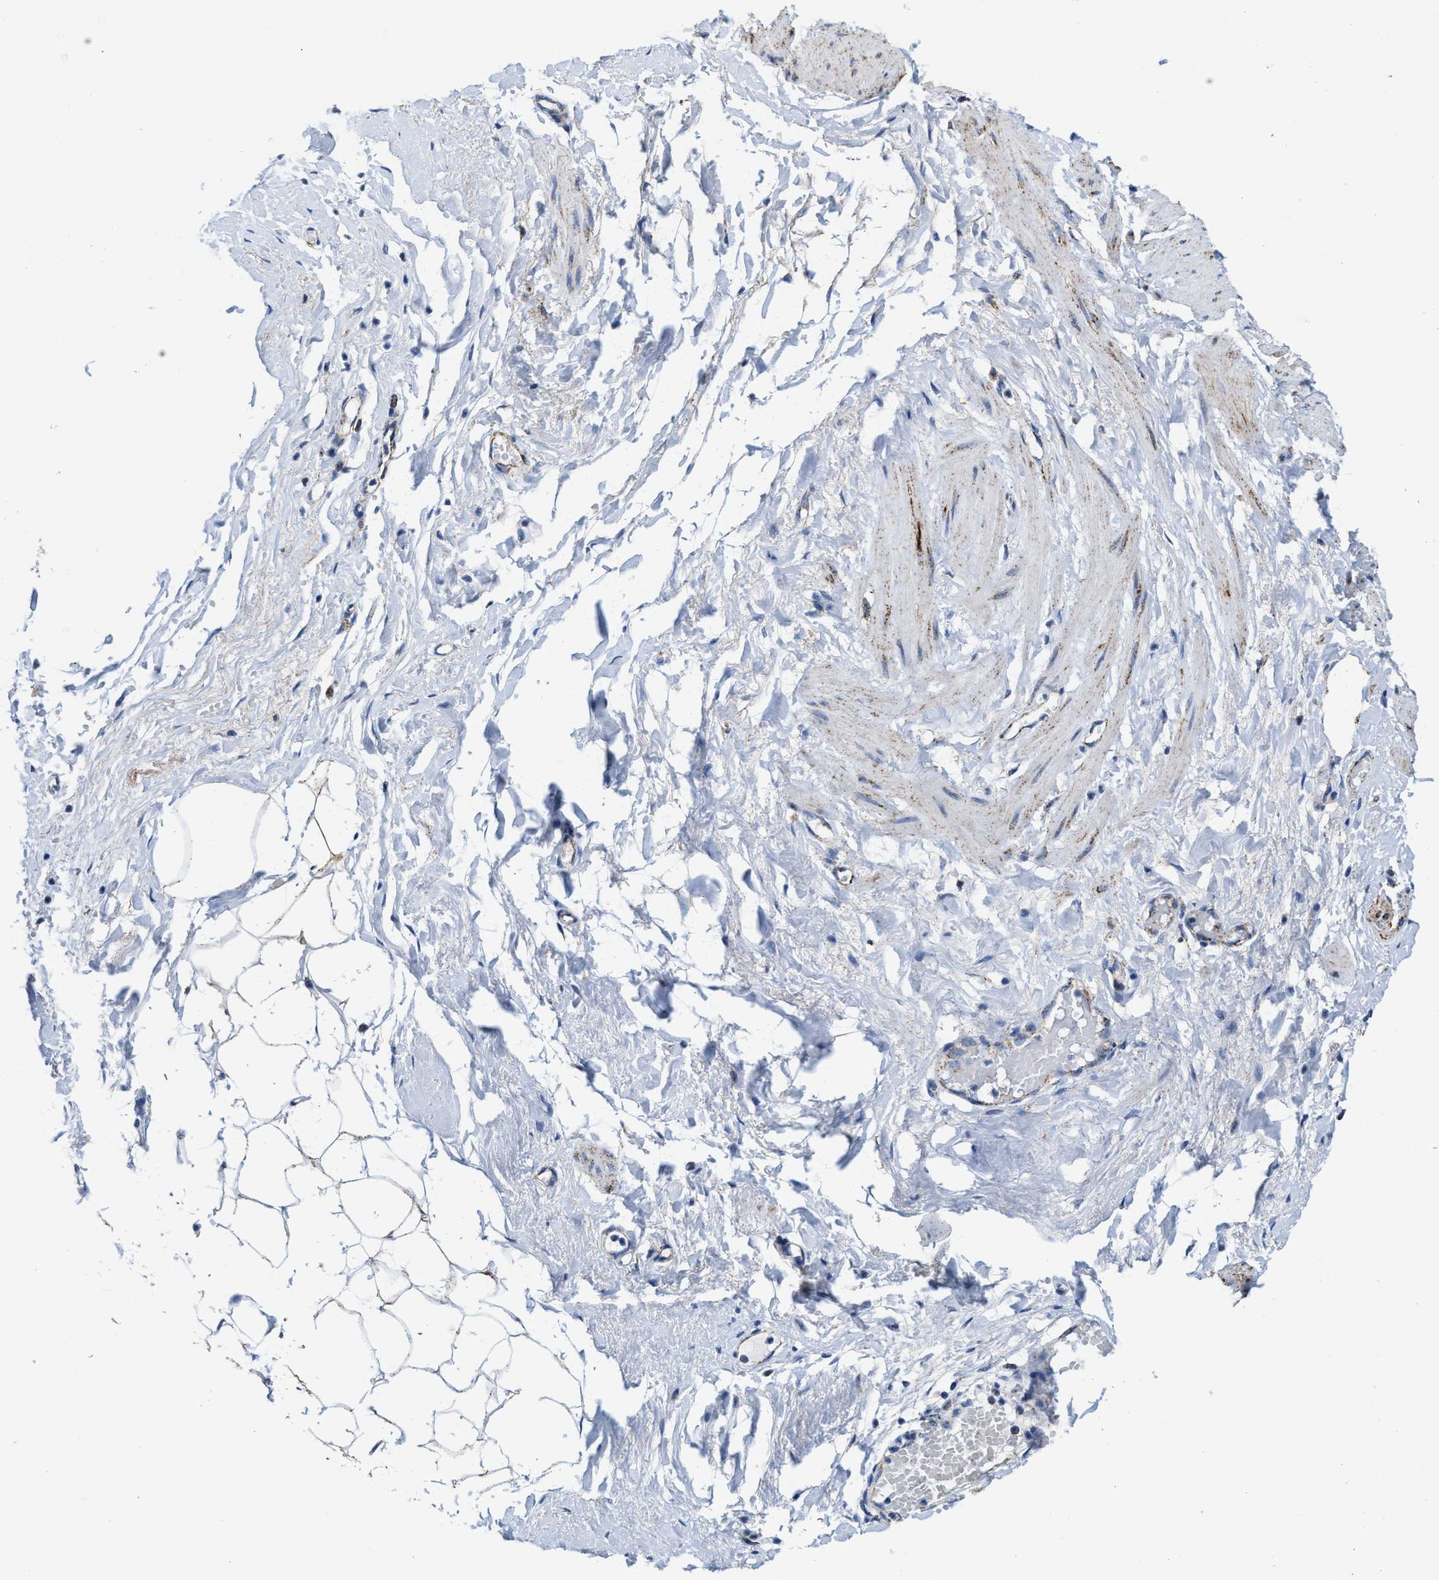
{"staining": {"intensity": "strong", "quantity": ">75%", "location": "cytoplasmic/membranous"}, "tissue": "adipose tissue", "cell_type": "Adipocytes", "image_type": "normal", "snomed": [{"axis": "morphology", "description": "Normal tissue, NOS"}, {"axis": "topography", "description": "Soft tissue"}], "caption": "High-power microscopy captured an immunohistochemistry photomicrograph of normal adipose tissue, revealing strong cytoplasmic/membranous staining in about >75% of adipocytes. (Stains: DAB (3,3'-diaminobenzidine) in brown, nuclei in blue, Microscopy: brightfield microscopy at high magnification).", "gene": "ALDH1B1", "patient": {"sex": "male", "age": 72}}